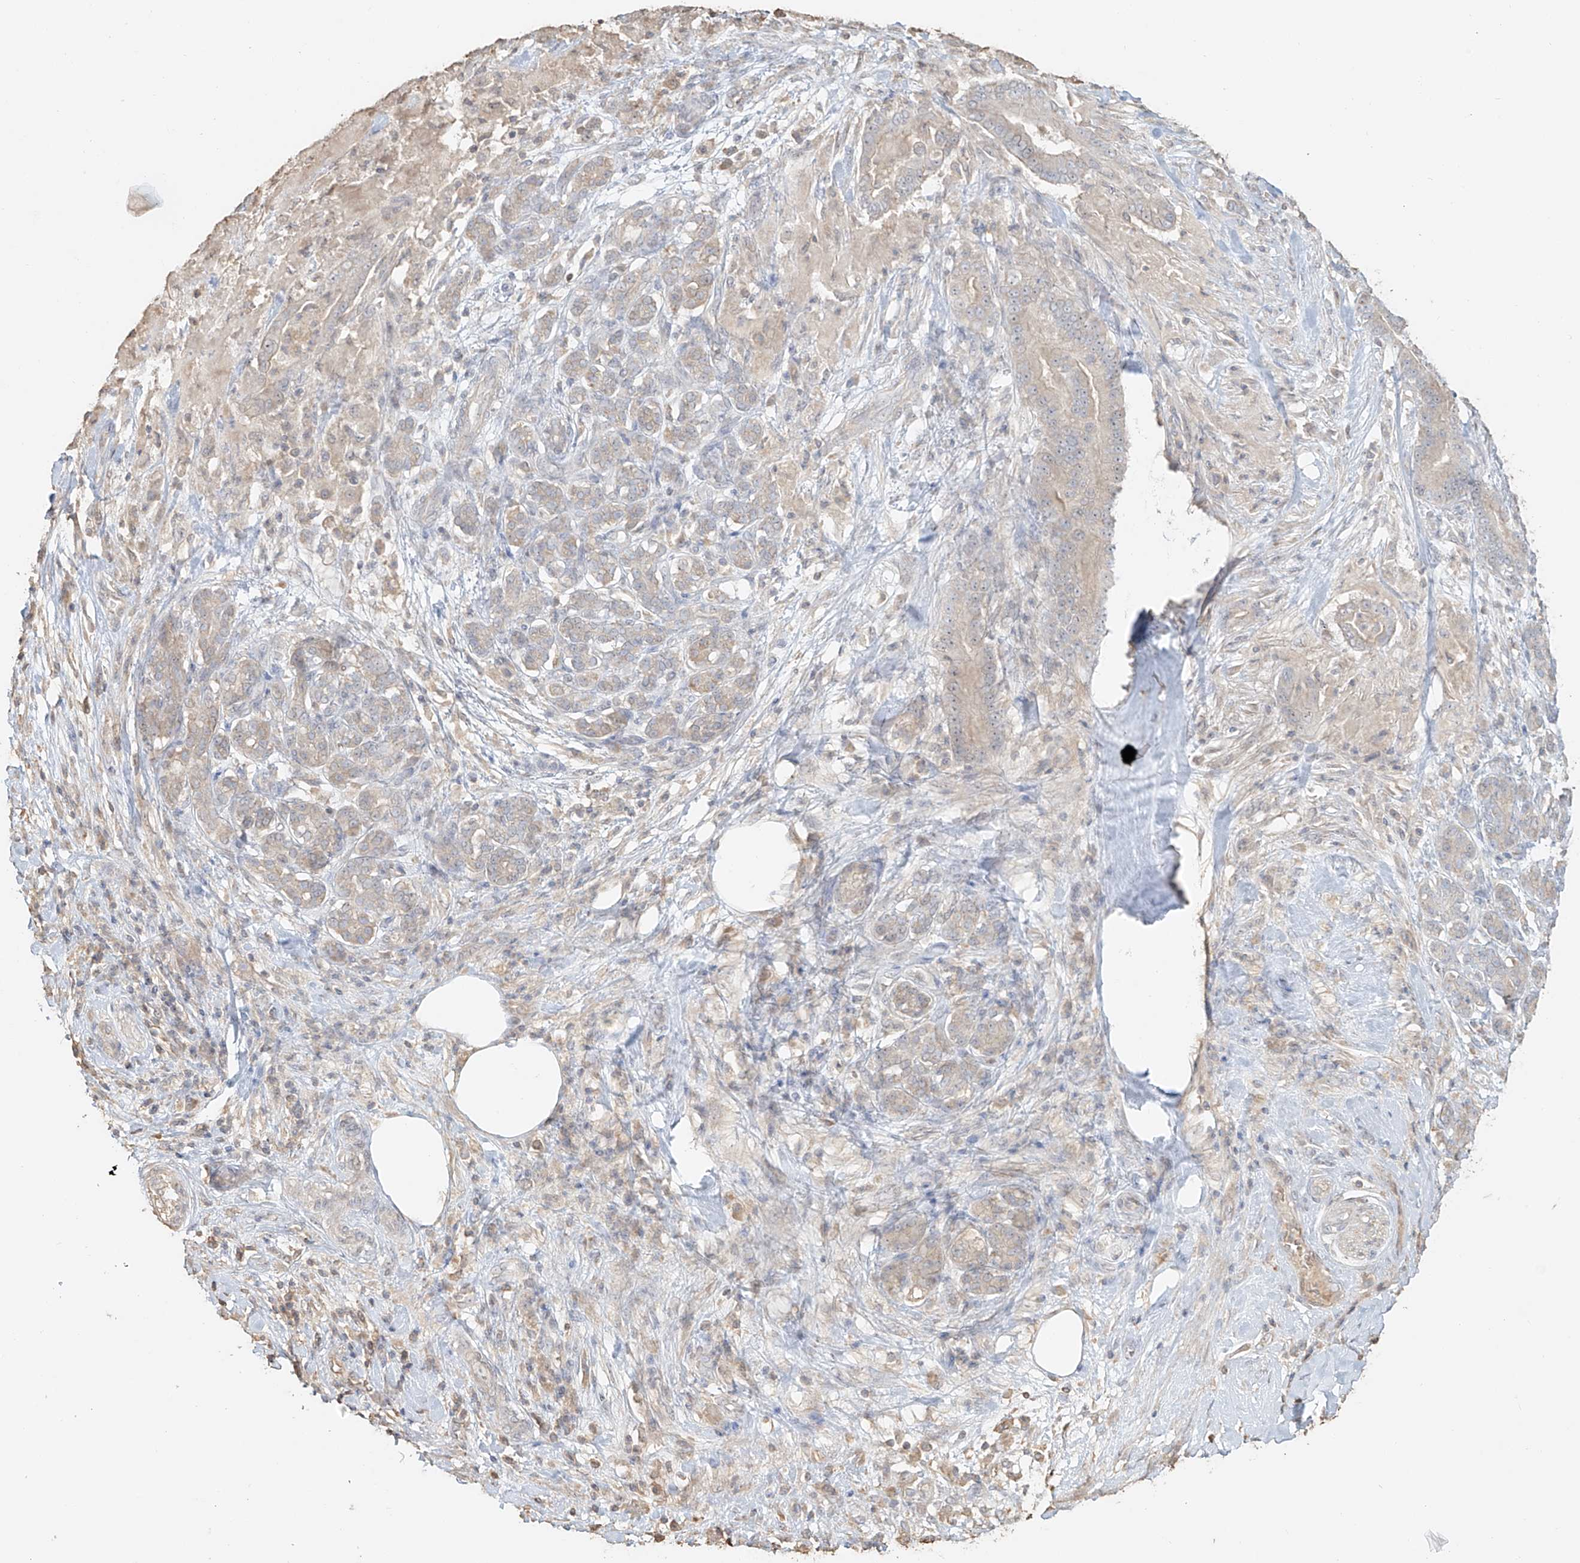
{"staining": {"intensity": "negative", "quantity": "none", "location": "none"}, "tissue": "pancreatic cancer", "cell_type": "Tumor cells", "image_type": "cancer", "snomed": [{"axis": "morphology", "description": "Normal tissue, NOS"}, {"axis": "morphology", "description": "Adenocarcinoma, NOS"}, {"axis": "topography", "description": "Pancreas"}], "caption": "A high-resolution photomicrograph shows immunohistochemistry staining of pancreatic cancer, which exhibits no significant positivity in tumor cells.", "gene": "NPHS1", "patient": {"sex": "male", "age": 63}}